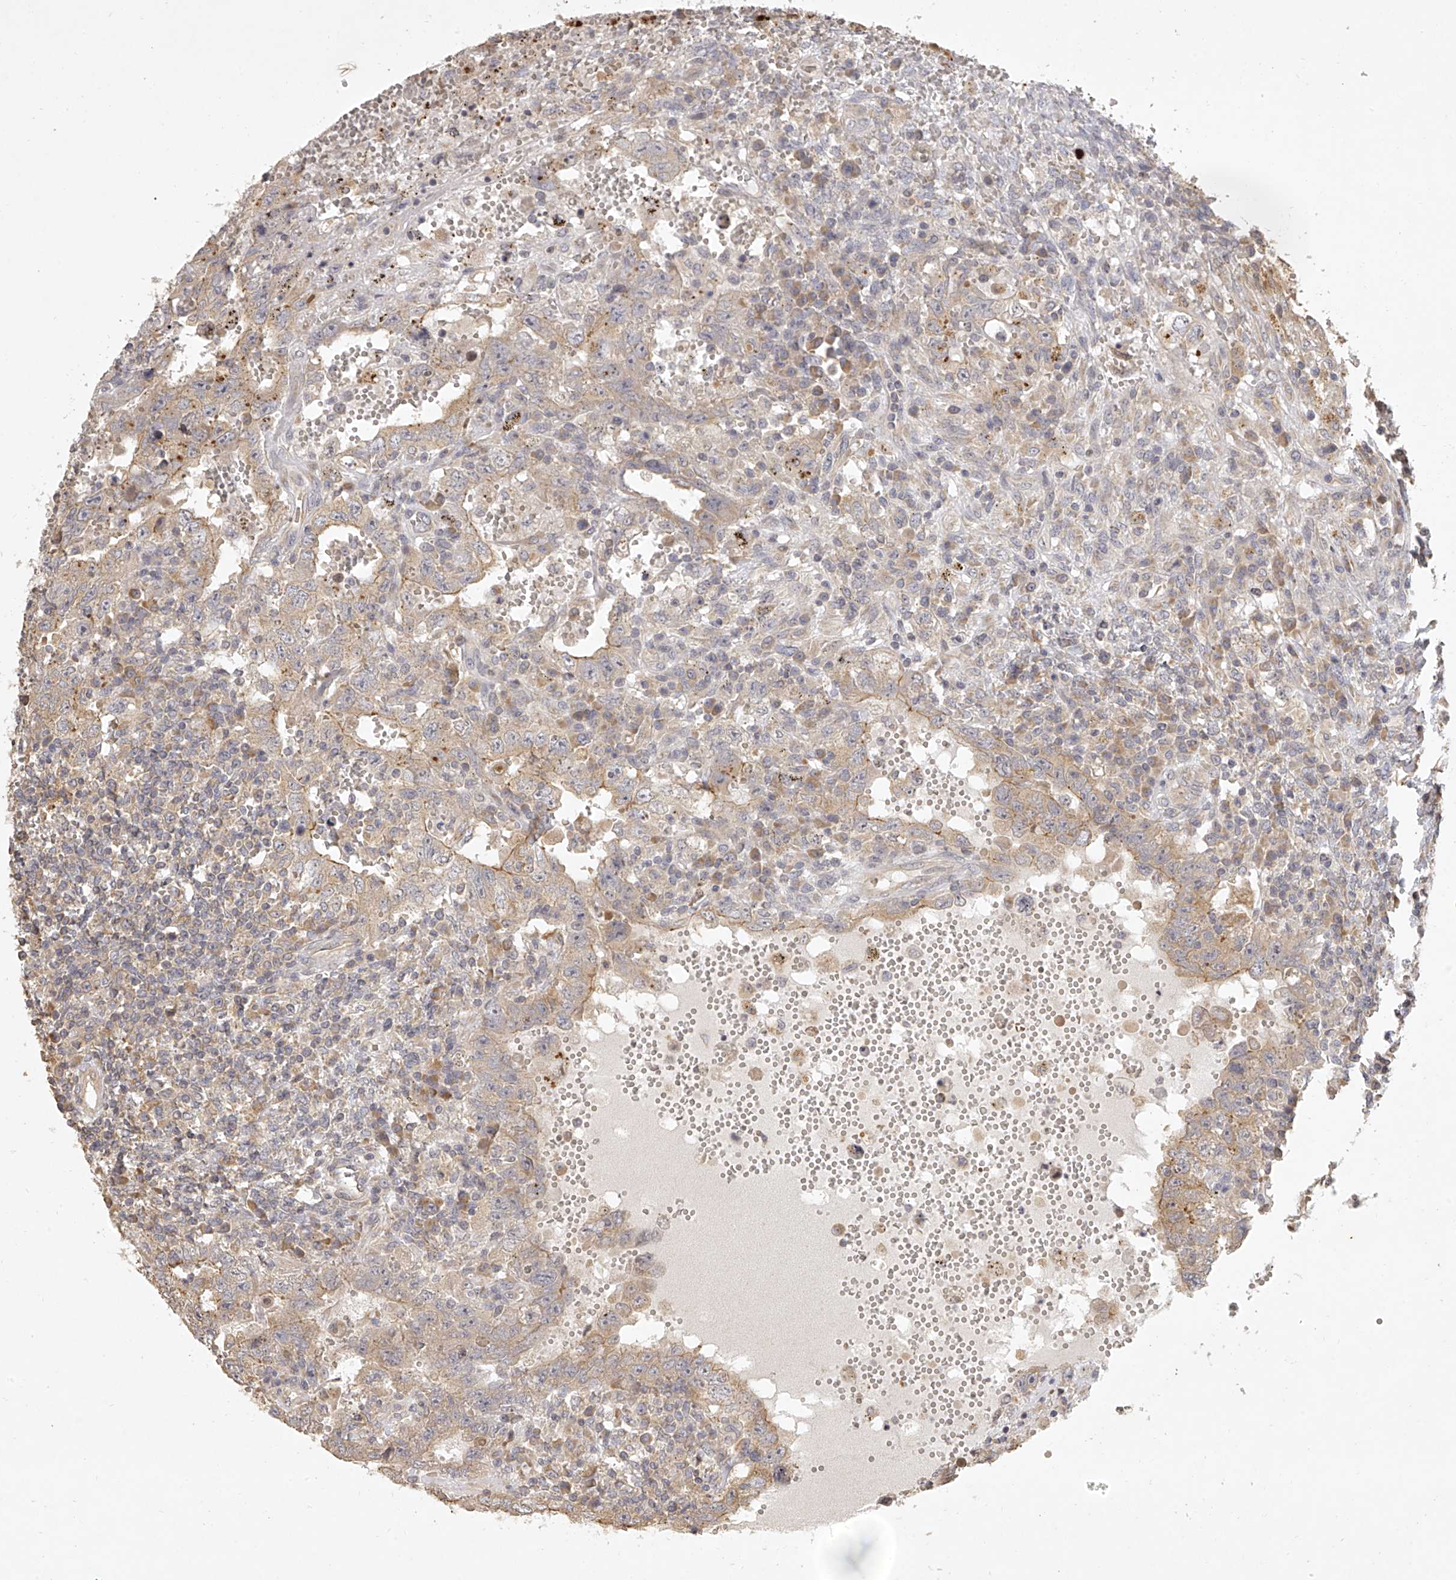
{"staining": {"intensity": "weak", "quantity": "25%-75%", "location": "cytoplasmic/membranous"}, "tissue": "testis cancer", "cell_type": "Tumor cells", "image_type": "cancer", "snomed": [{"axis": "morphology", "description": "Carcinoma, Embryonal, NOS"}, {"axis": "topography", "description": "Testis"}], "caption": "Immunohistochemistry of human testis embryonal carcinoma exhibits low levels of weak cytoplasmic/membranous expression in approximately 25%-75% of tumor cells. (DAB (3,3'-diaminobenzidine) = brown stain, brightfield microscopy at high magnification).", "gene": "DOCK9", "patient": {"sex": "male", "age": 26}}